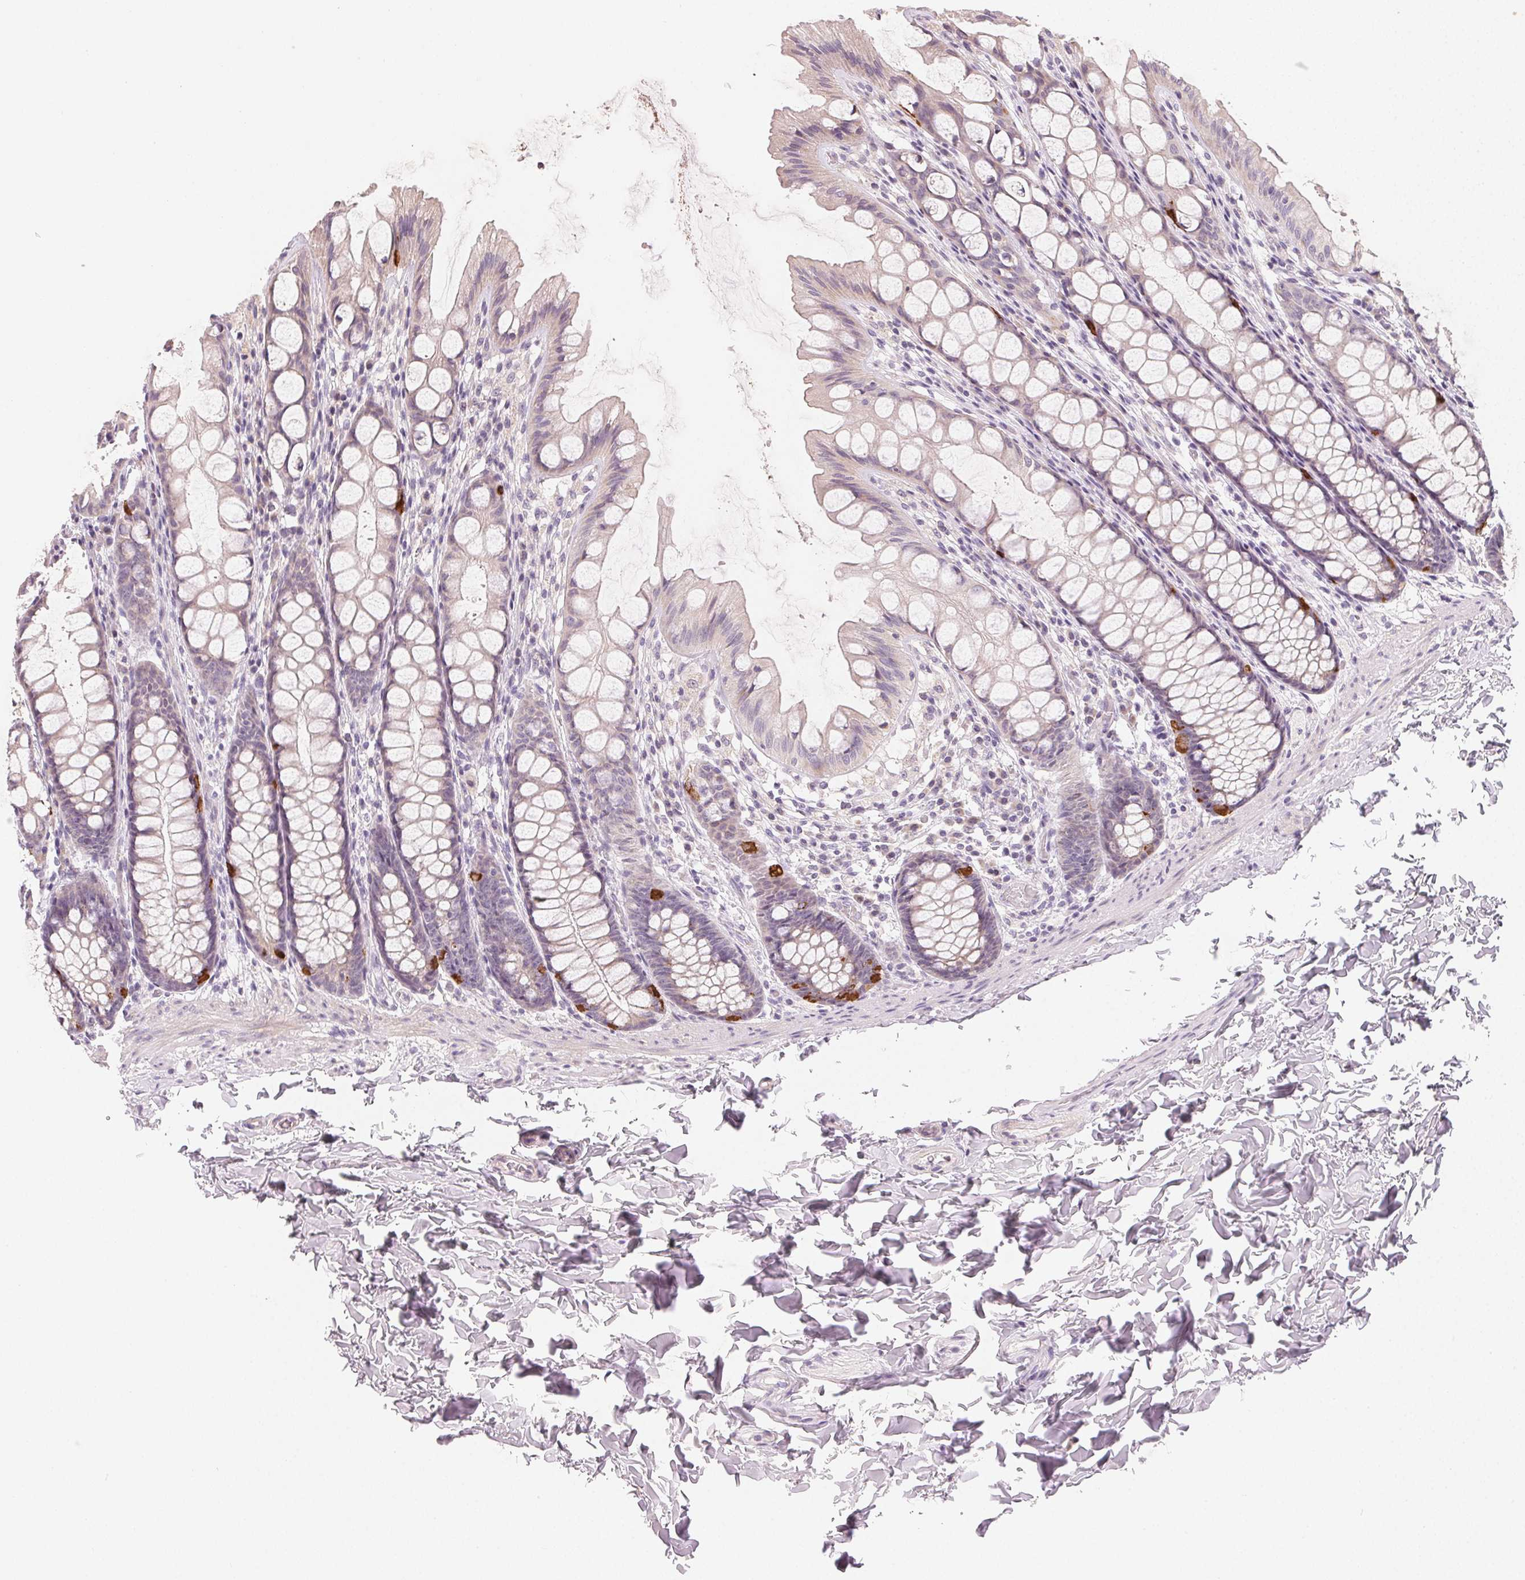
{"staining": {"intensity": "negative", "quantity": "none", "location": "none"}, "tissue": "colon", "cell_type": "Endothelial cells", "image_type": "normal", "snomed": [{"axis": "morphology", "description": "Normal tissue, NOS"}, {"axis": "topography", "description": "Colon"}], "caption": "Endothelial cells are negative for brown protein staining in normal colon. The staining was performed using DAB to visualize the protein expression in brown, while the nuclei were stained in blue with hematoxylin (Magnification: 20x).", "gene": "MYBL1", "patient": {"sex": "male", "age": 47}}